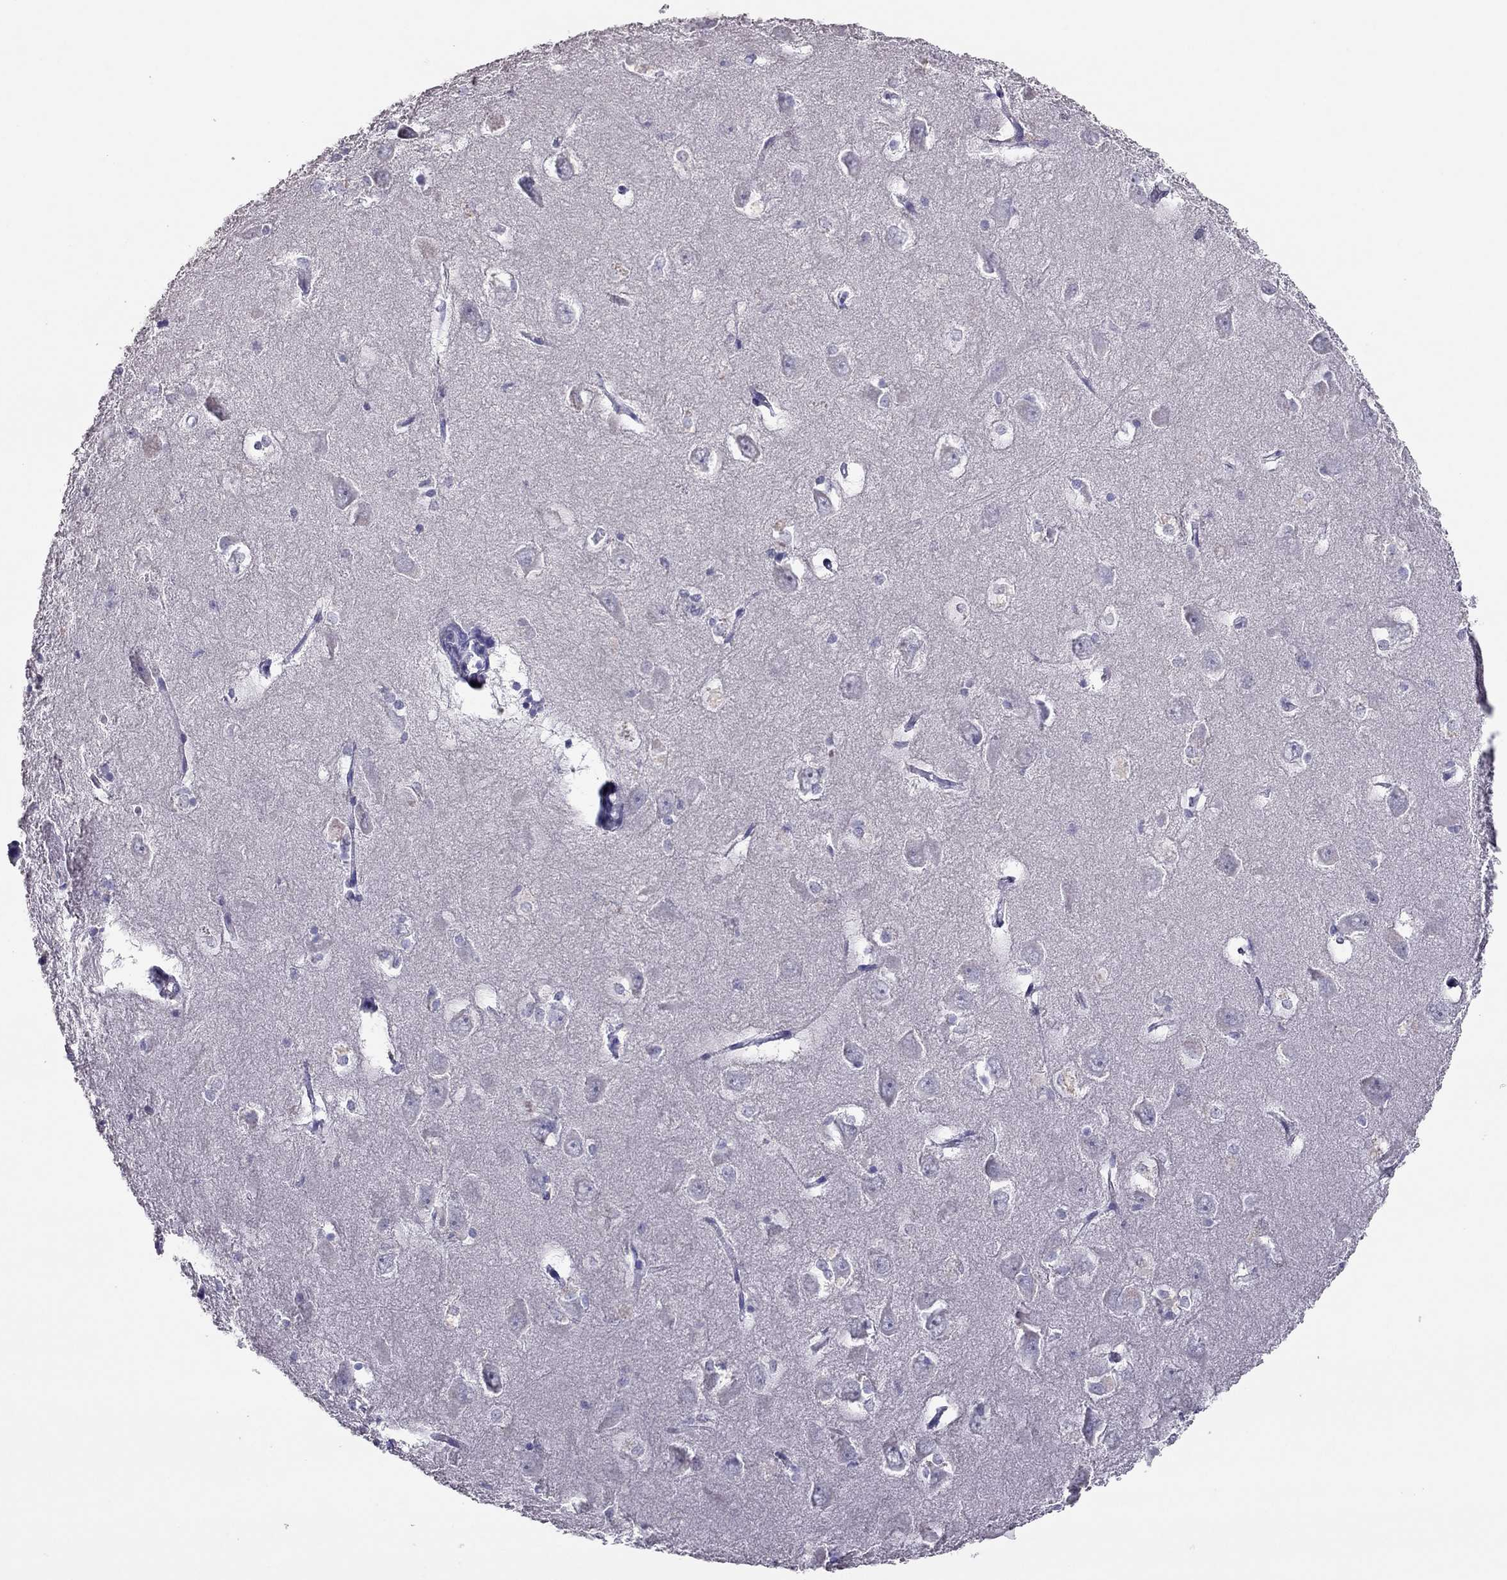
{"staining": {"intensity": "negative", "quantity": "none", "location": "none"}, "tissue": "hippocampus", "cell_type": "Glial cells", "image_type": "normal", "snomed": [{"axis": "morphology", "description": "Normal tissue, NOS"}, {"axis": "topography", "description": "Lateral ventricle wall"}, {"axis": "topography", "description": "Hippocampus"}], "caption": "Protein analysis of normal hippocampus displays no significant staining in glial cells. (Brightfield microscopy of DAB immunohistochemistry (IHC) at high magnification).", "gene": "TSHB", "patient": {"sex": "female", "age": 63}}